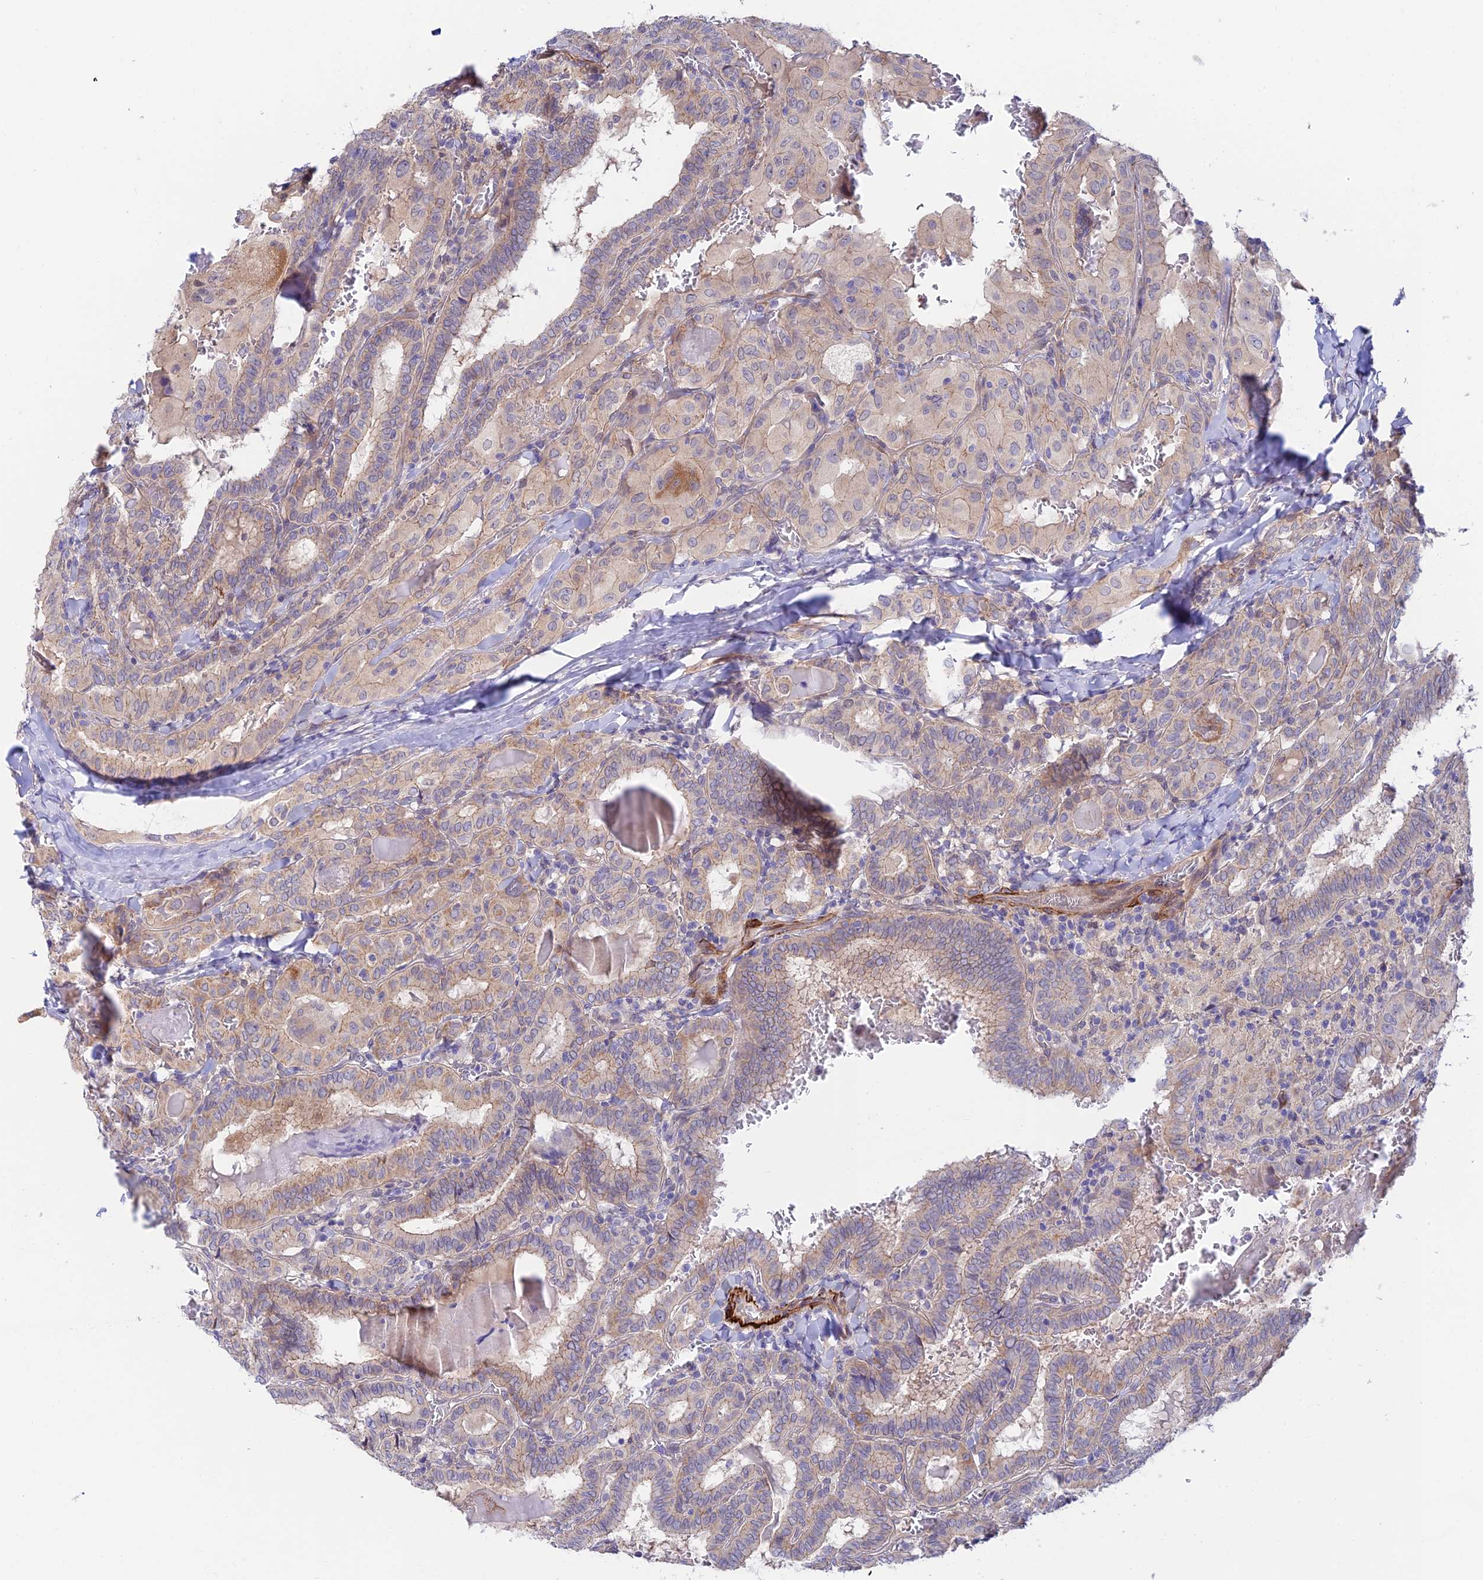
{"staining": {"intensity": "weak", "quantity": ">75%", "location": "cytoplasmic/membranous"}, "tissue": "thyroid cancer", "cell_type": "Tumor cells", "image_type": "cancer", "snomed": [{"axis": "morphology", "description": "Papillary adenocarcinoma, NOS"}, {"axis": "topography", "description": "Thyroid gland"}], "caption": "A brown stain labels weak cytoplasmic/membranous positivity of a protein in human thyroid papillary adenocarcinoma tumor cells.", "gene": "ANKRD50", "patient": {"sex": "female", "age": 72}}